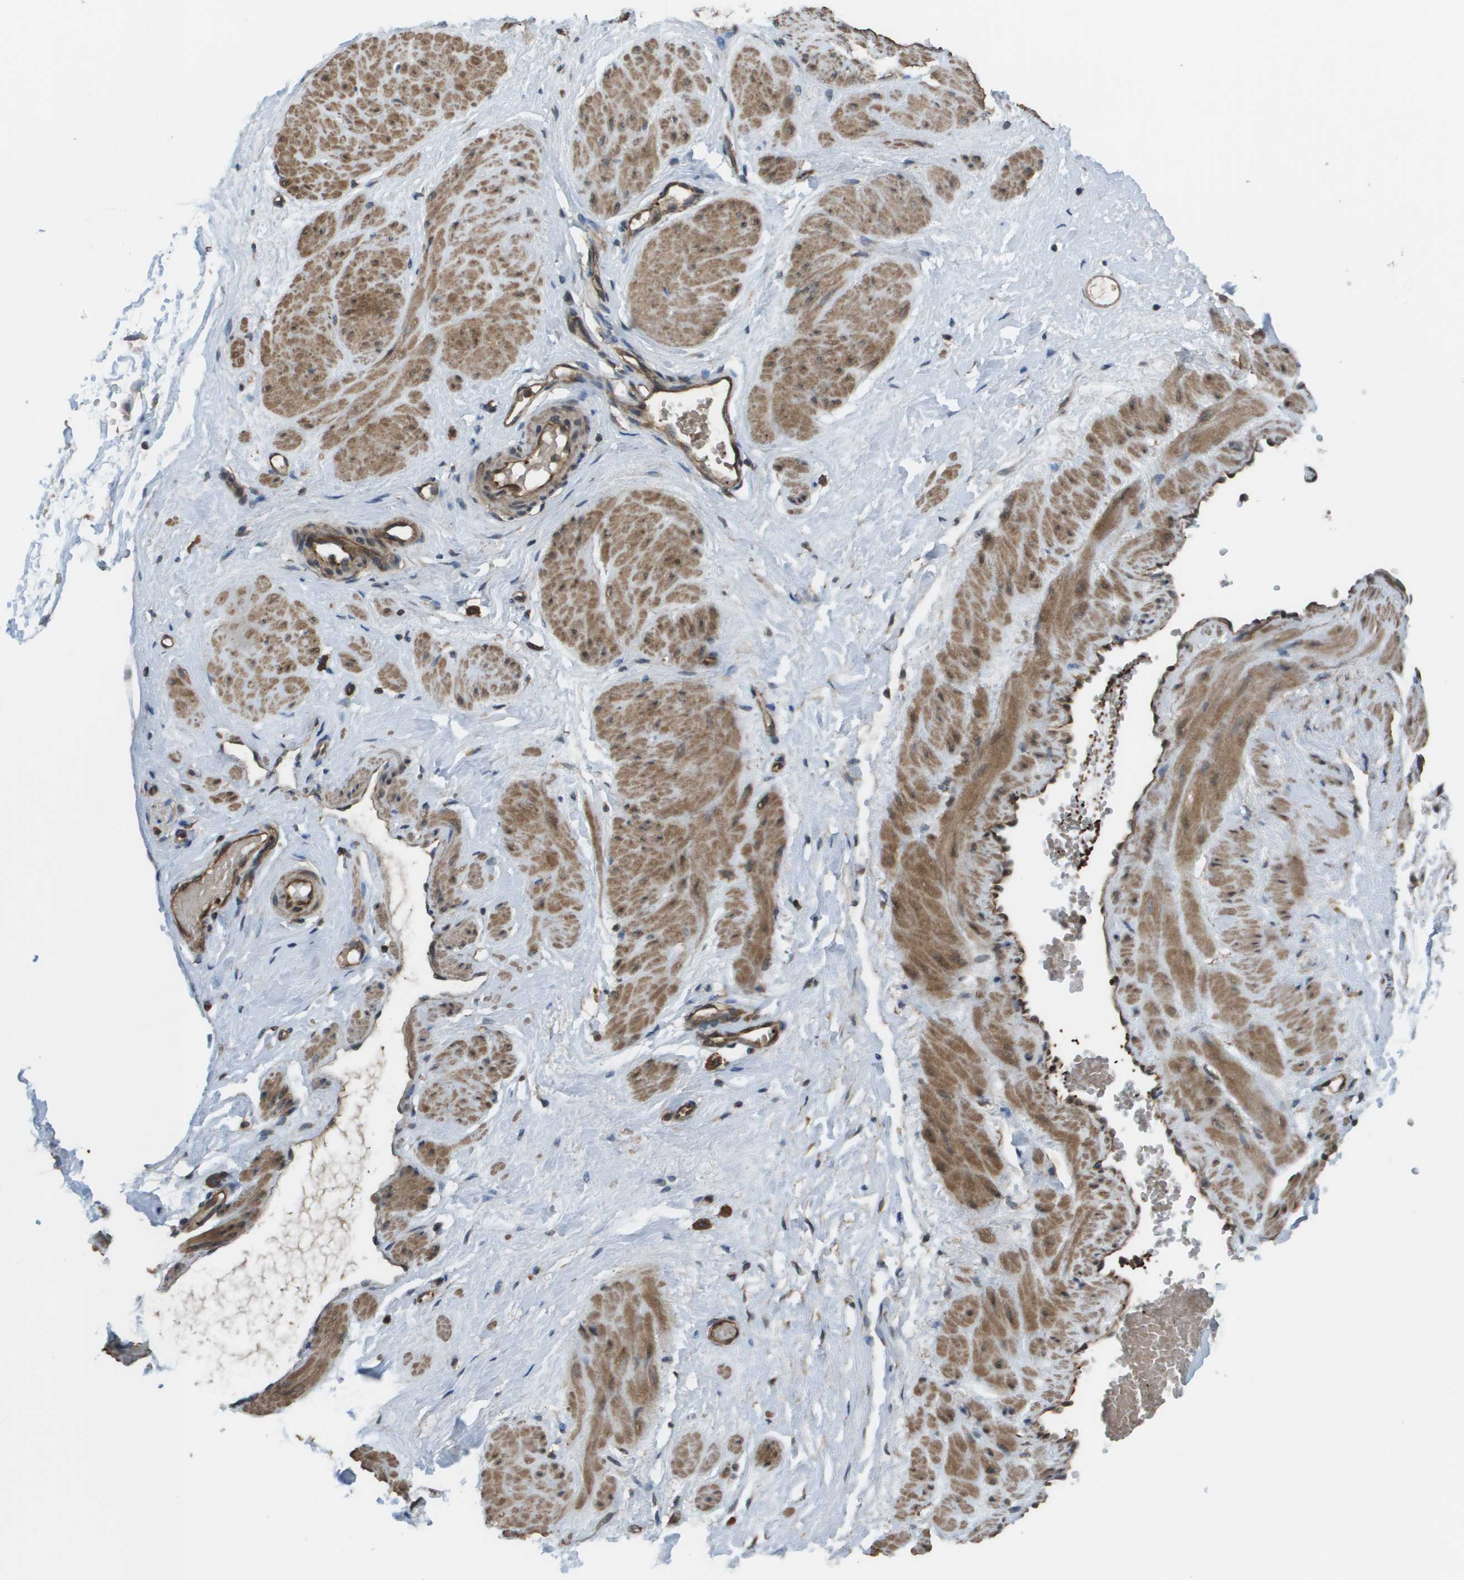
{"staining": {"intensity": "moderate", "quantity": ">75%", "location": "cytoplasmic/membranous"}, "tissue": "adipose tissue", "cell_type": "Adipocytes", "image_type": "normal", "snomed": [{"axis": "morphology", "description": "Normal tissue, NOS"}, {"axis": "topography", "description": "Soft tissue"}, {"axis": "topography", "description": "Vascular tissue"}], "caption": "High-magnification brightfield microscopy of normal adipose tissue stained with DAB (brown) and counterstained with hematoxylin (blue). adipocytes exhibit moderate cytoplasmic/membranous staining is identified in approximately>75% of cells. (Brightfield microscopy of DAB IHC at high magnification).", "gene": "PLPBP", "patient": {"sex": "female", "age": 35}}